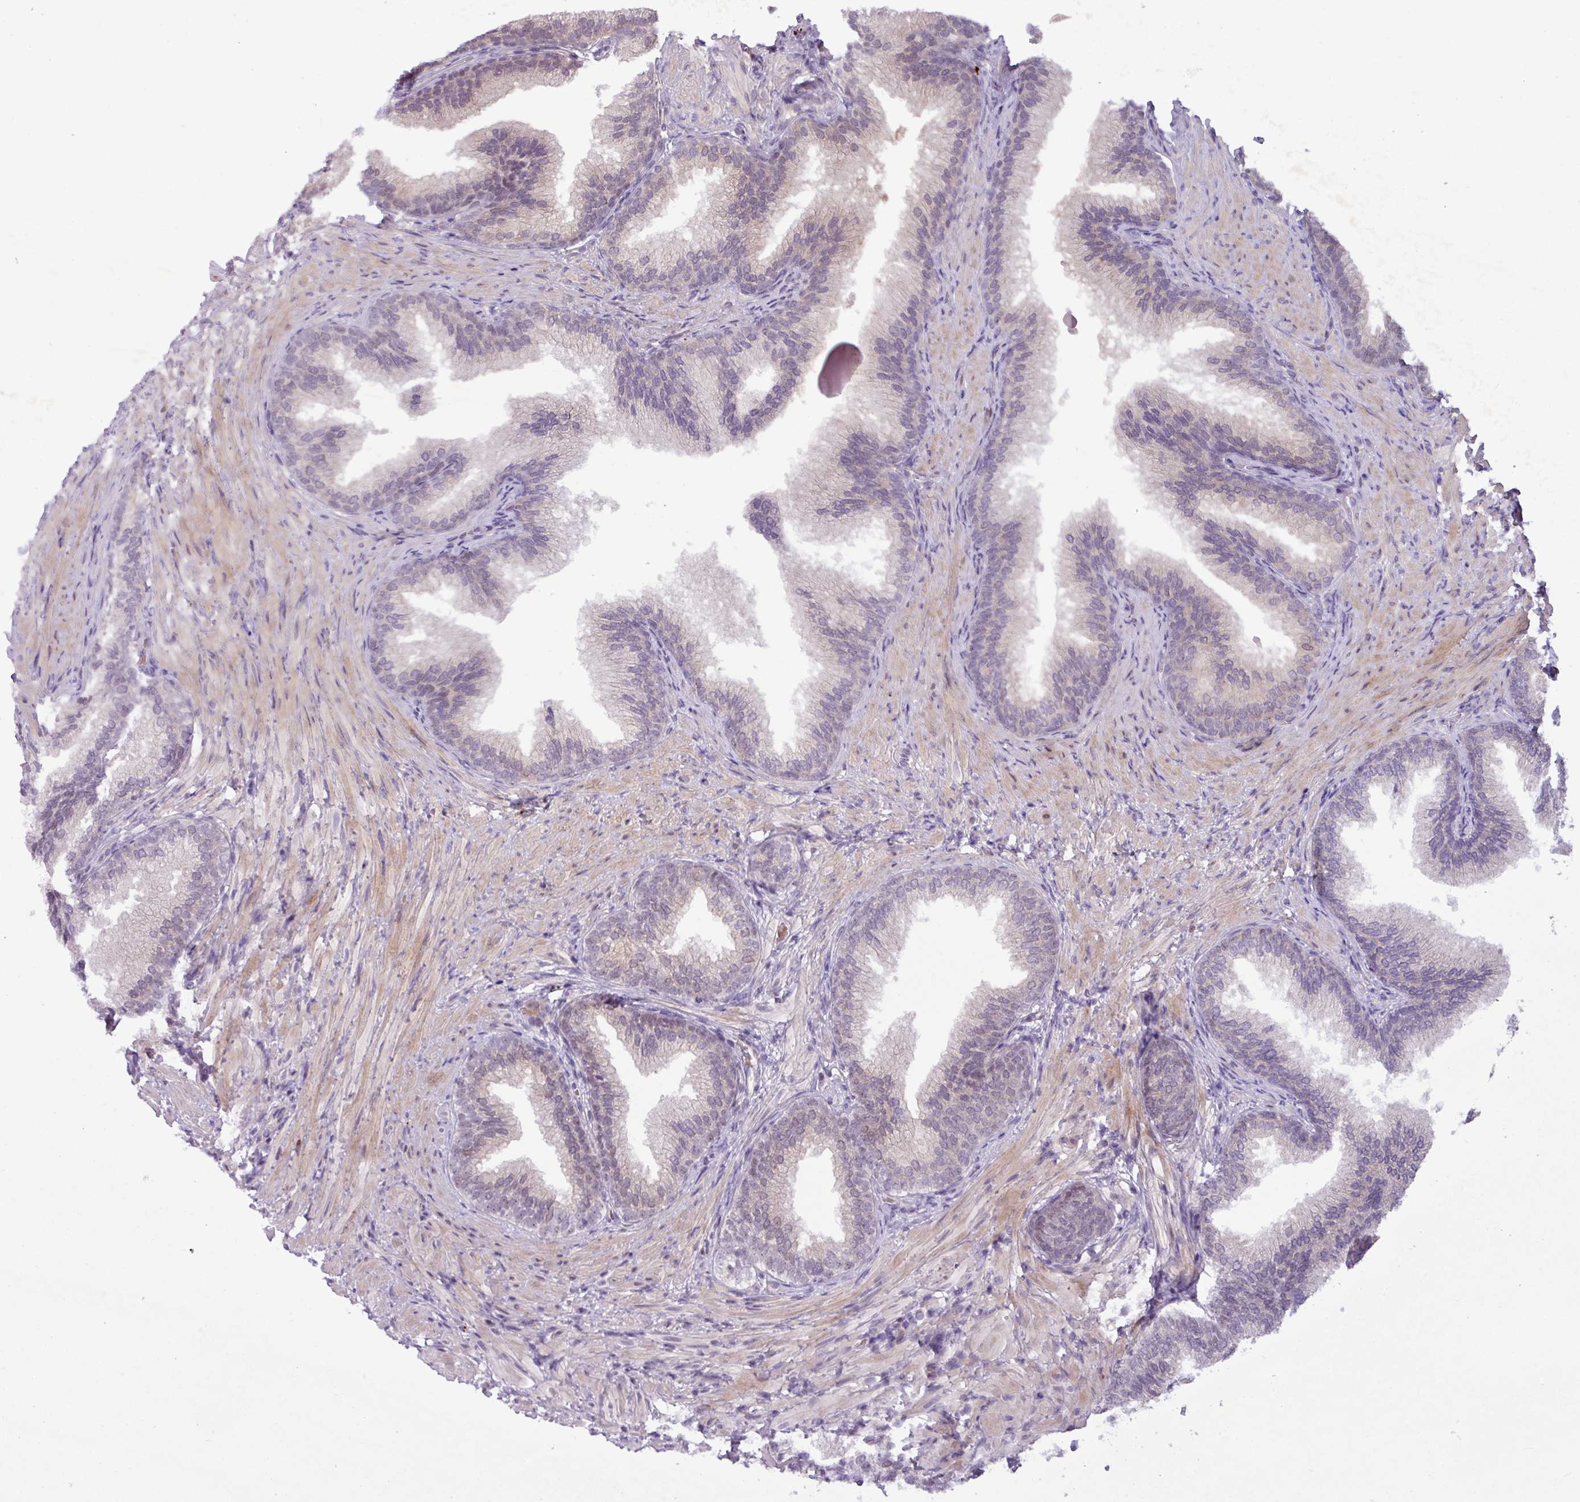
{"staining": {"intensity": "weak", "quantity": "<25%", "location": "cytoplasmic/membranous"}, "tissue": "prostate", "cell_type": "Glandular cells", "image_type": "normal", "snomed": [{"axis": "morphology", "description": "Normal tissue, NOS"}, {"axis": "topography", "description": "Prostate"}], "caption": "High magnification brightfield microscopy of normal prostate stained with DAB (brown) and counterstained with hematoxylin (blue): glandular cells show no significant expression.", "gene": "IL17A", "patient": {"sex": "male", "age": 76}}